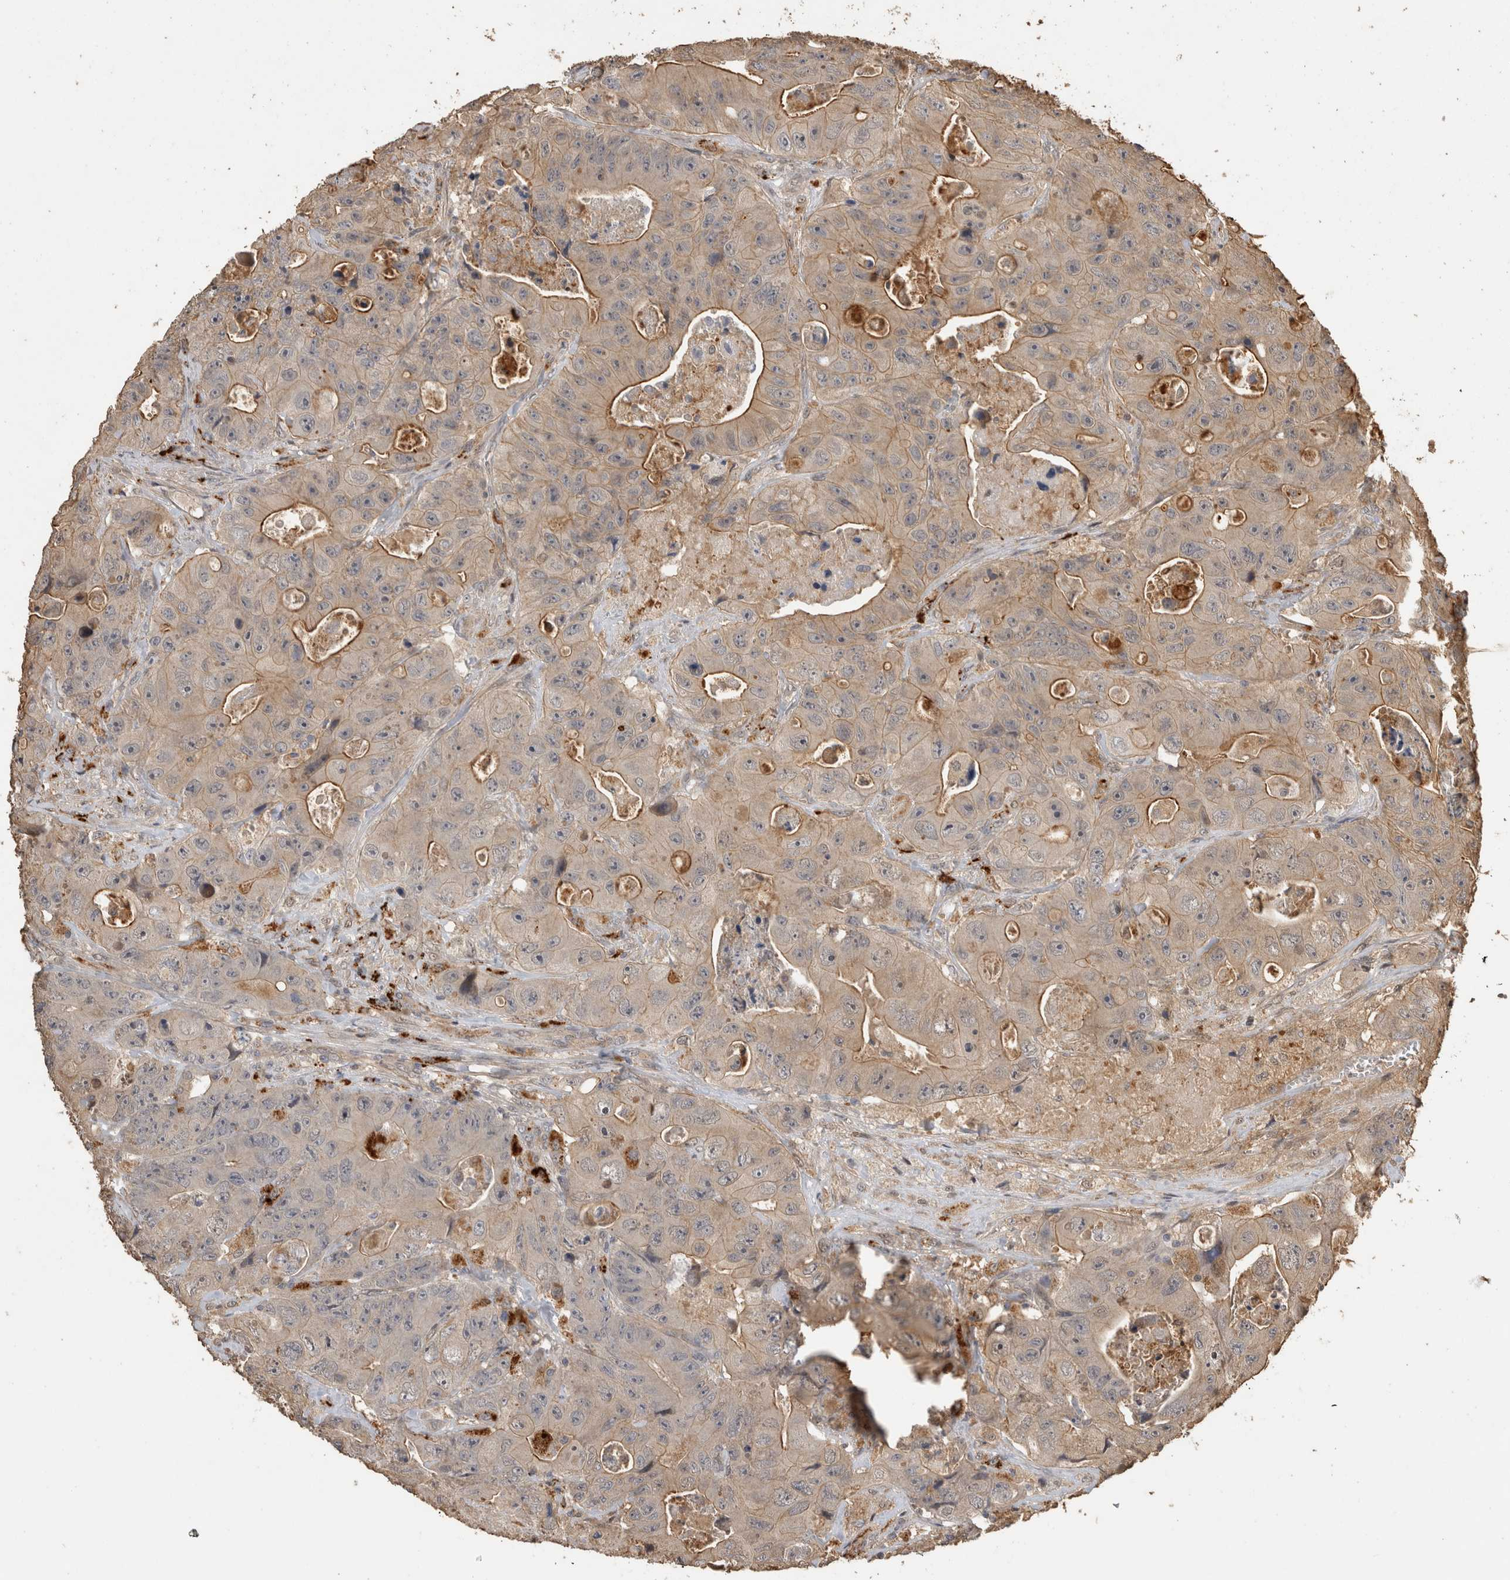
{"staining": {"intensity": "weak", "quantity": "25%-75%", "location": "cytoplasmic/membranous"}, "tissue": "colorectal cancer", "cell_type": "Tumor cells", "image_type": "cancer", "snomed": [{"axis": "morphology", "description": "Adenocarcinoma, NOS"}, {"axis": "topography", "description": "Colon"}], "caption": "Approximately 25%-75% of tumor cells in human colorectal cancer show weak cytoplasmic/membranous protein expression as visualized by brown immunohistochemical staining.", "gene": "RHPN1", "patient": {"sex": "female", "age": 46}}